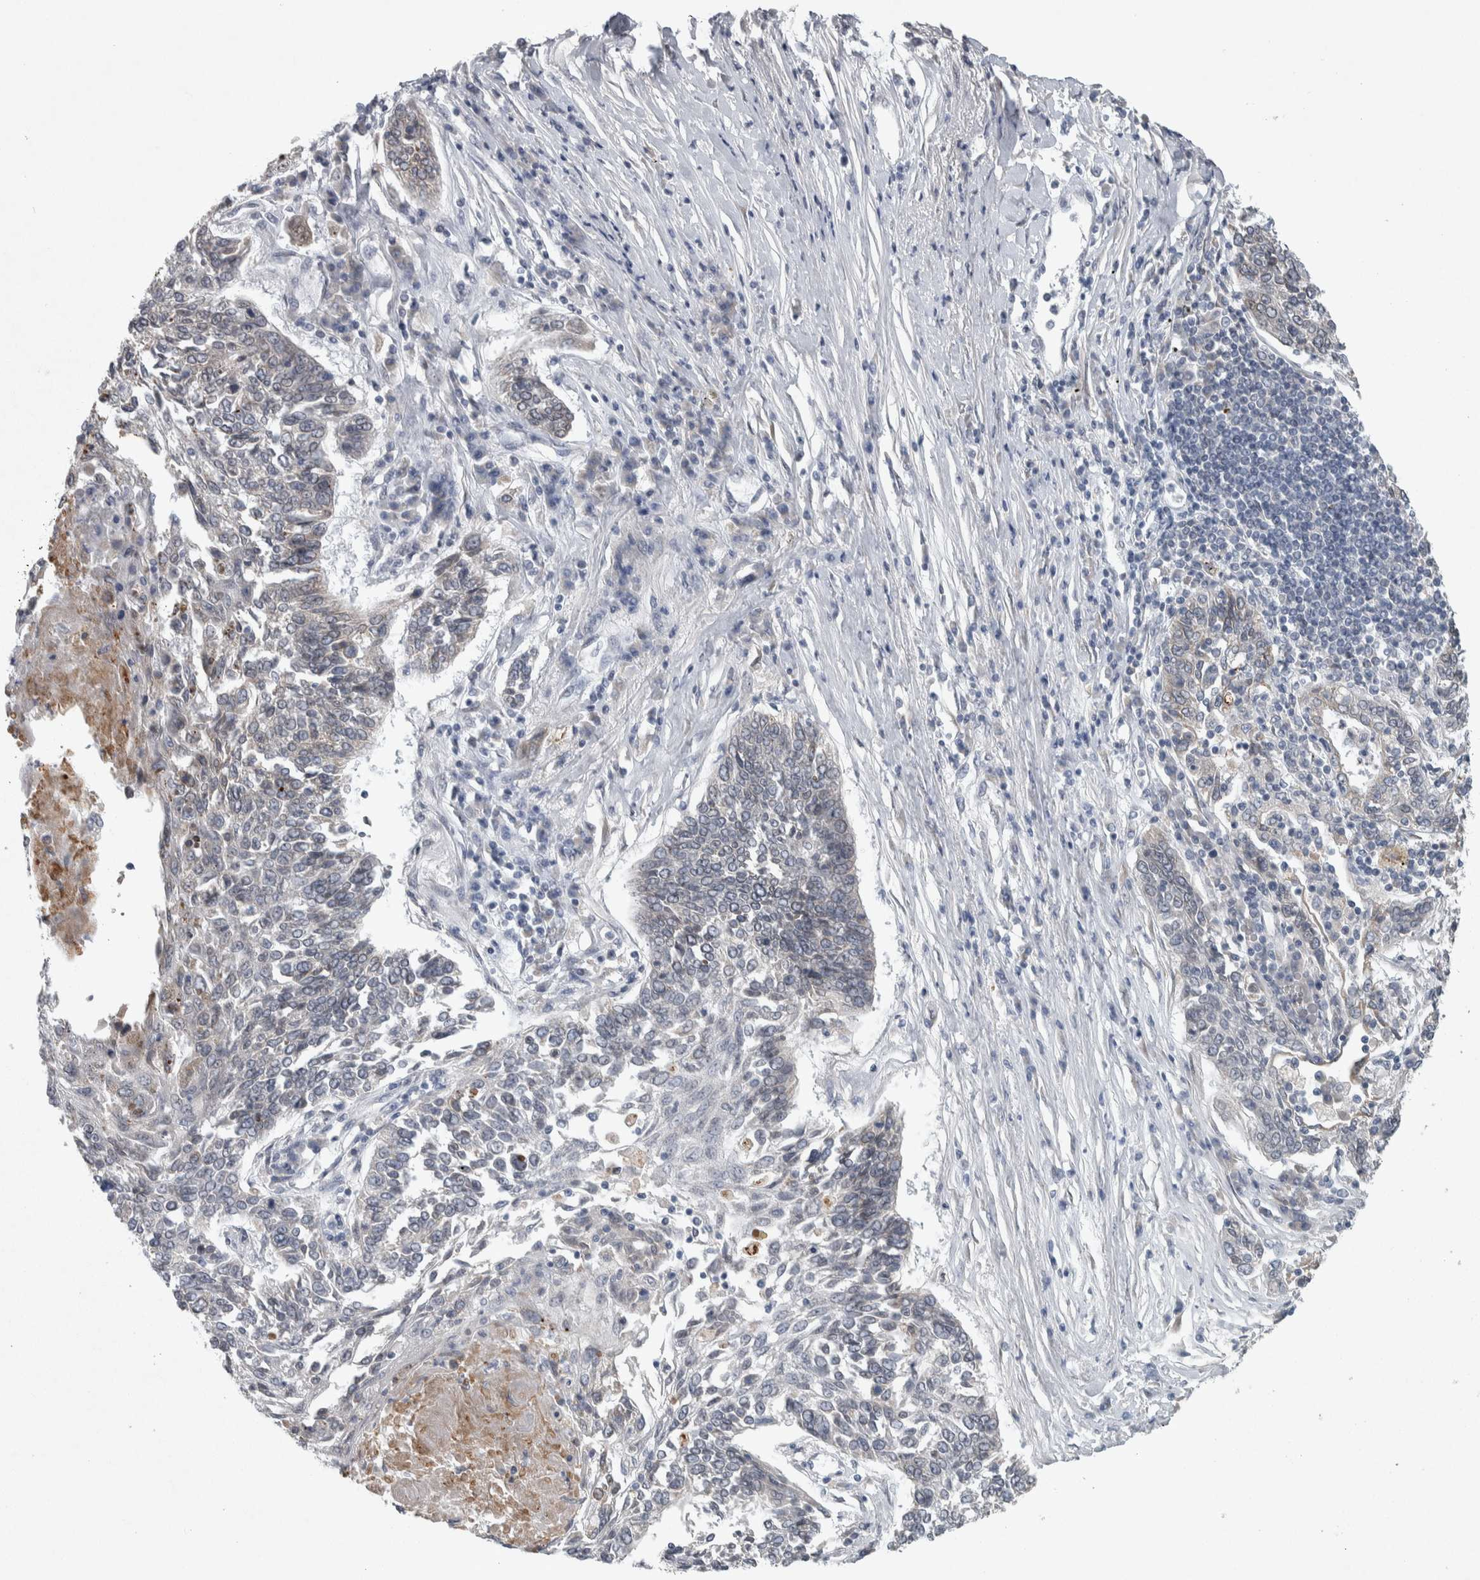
{"staining": {"intensity": "weak", "quantity": "<25%", "location": "cytoplasmic/membranous"}, "tissue": "lung cancer", "cell_type": "Tumor cells", "image_type": "cancer", "snomed": [{"axis": "morphology", "description": "Normal tissue, NOS"}, {"axis": "morphology", "description": "Squamous cell carcinoma, NOS"}, {"axis": "topography", "description": "Cartilage tissue"}, {"axis": "topography", "description": "Bronchus"}, {"axis": "topography", "description": "Lung"}], "caption": "DAB (3,3'-diaminobenzidine) immunohistochemical staining of lung squamous cell carcinoma reveals no significant expression in tumor cells. (Immunohistochemistry (ihc), brightfield microscopy, high magnification).", "gene": "SIGMAR1", "patient": {"sex": "female", "age": 49}}